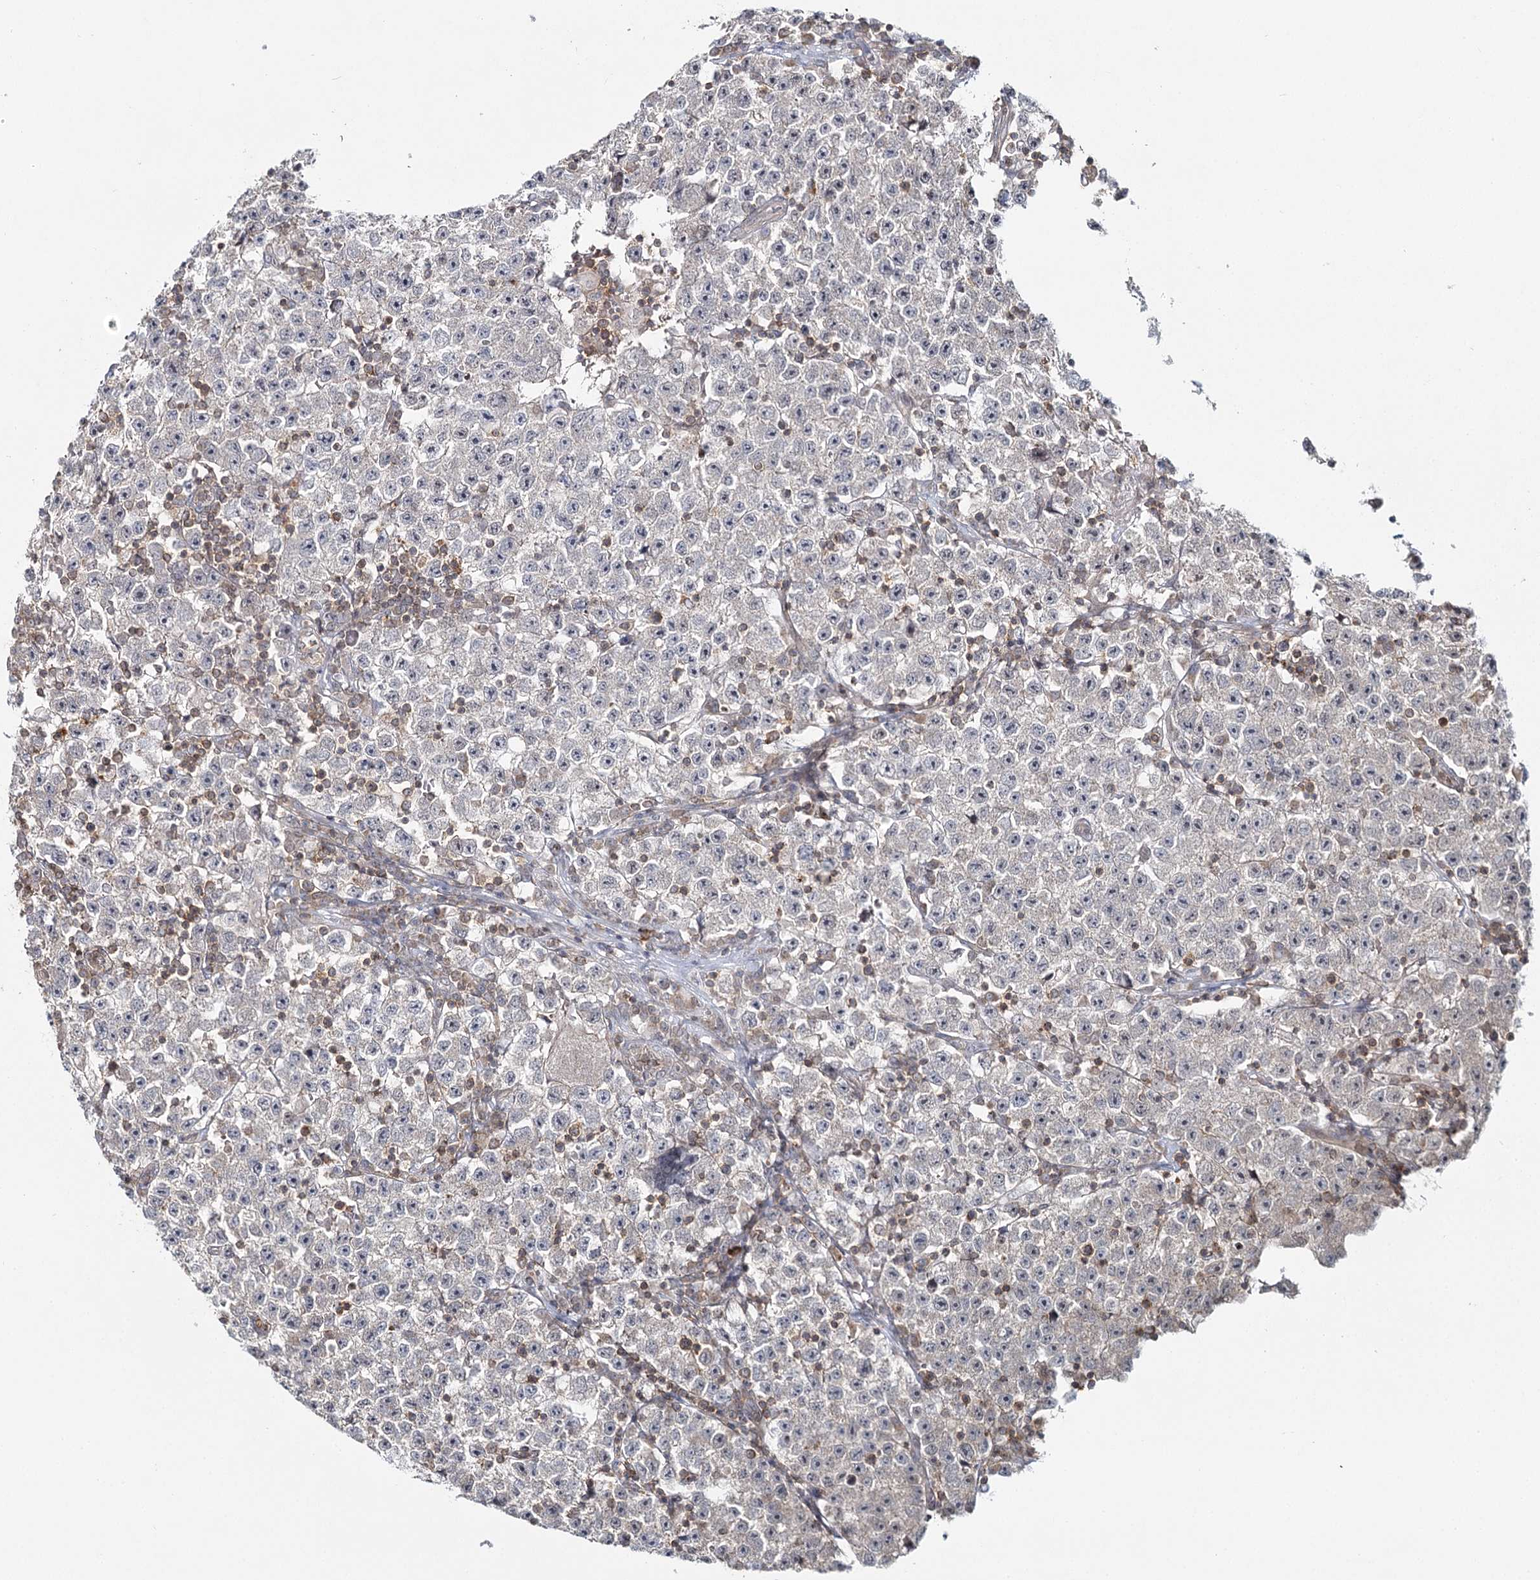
{"staining": {"intensity": "negative", "quantity": "none", "location": "none"}, "tissue": "testis cancer", "cell_type": "Tumor cells", "image_type": "cancer", "snomed": [{"axis": "morphology", "description": "Seminoma, NOS"}, {"axis": "topography", "description": "Testis"}], "caption": "The photomicrograph reveals no staining of tumor cells in testis cancer (seminoma).", "gene": "FAM120B", "patient": {"sex": "male", "age": 22}}